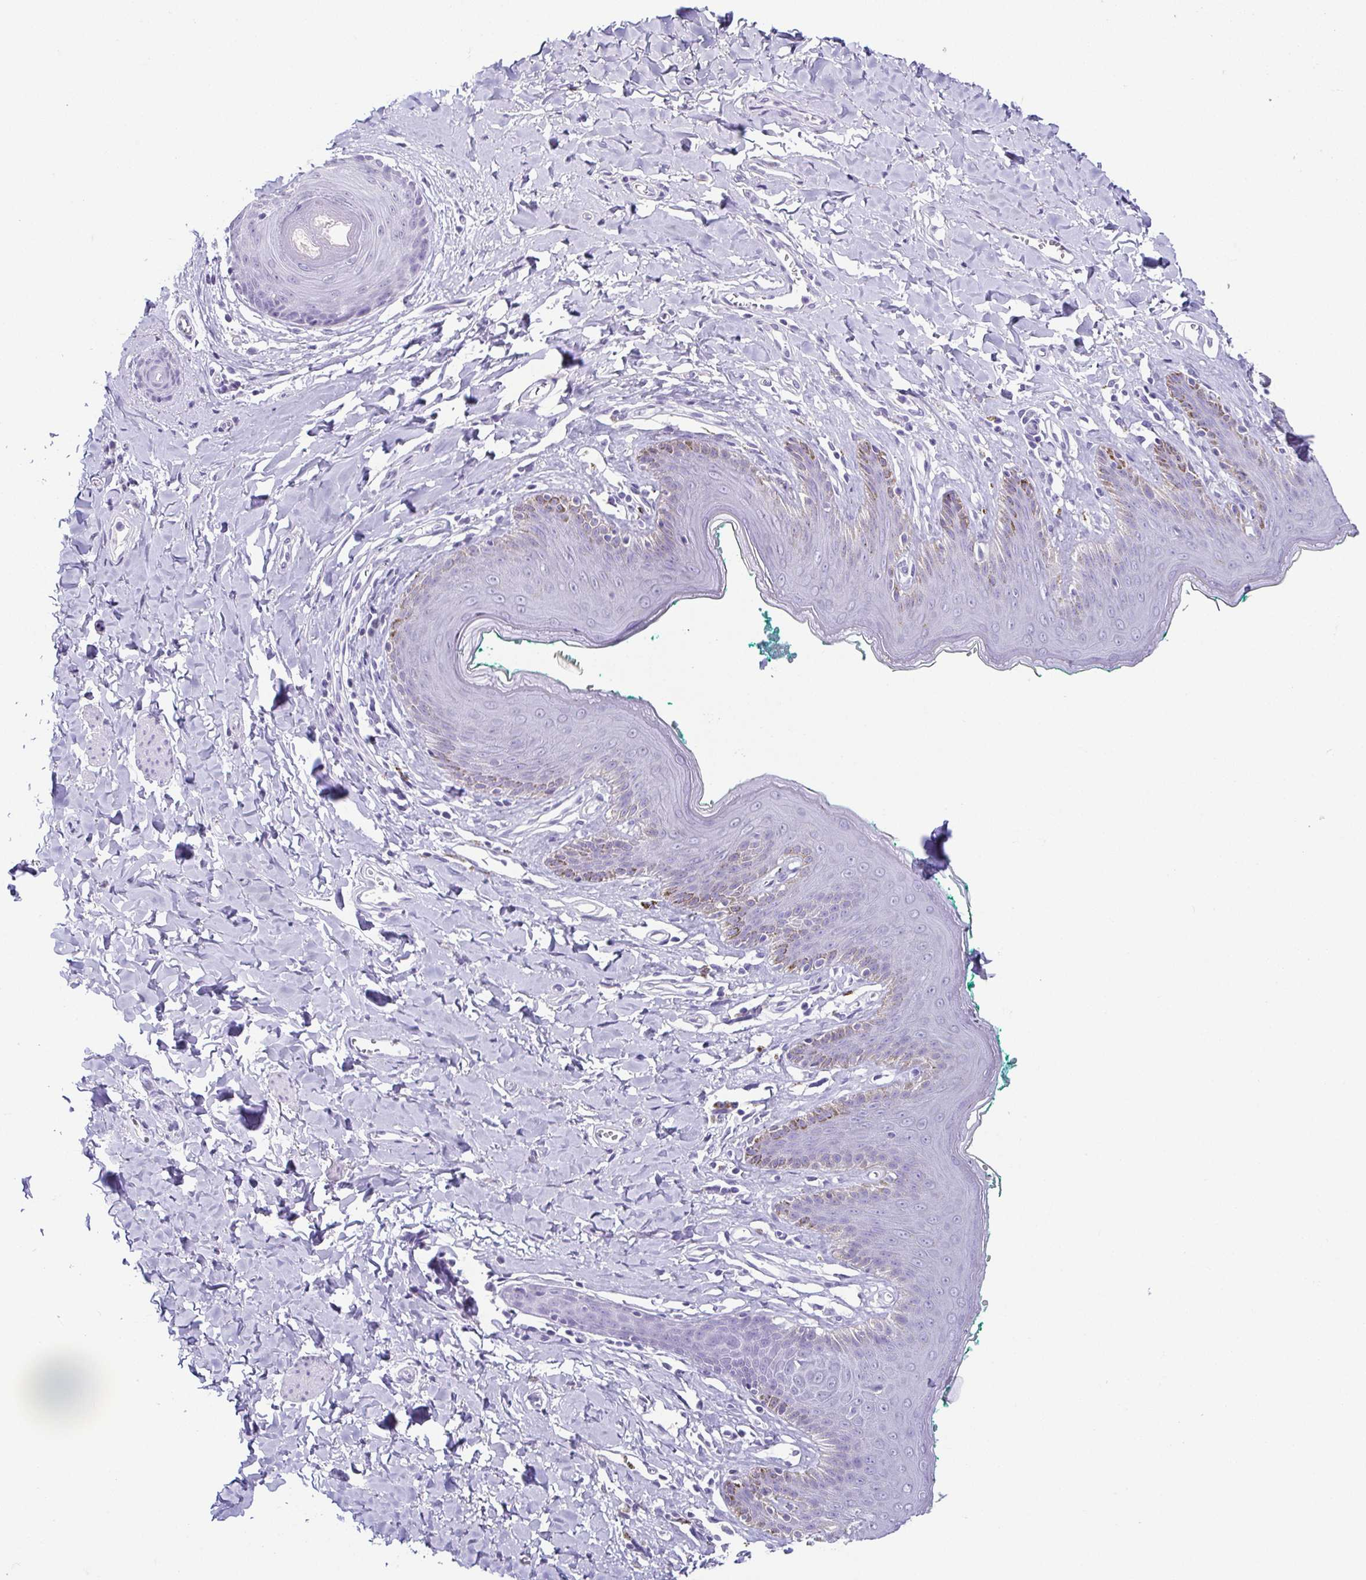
{"staining": {"intensity": "negative", "quantity": "none", "location": "none"}, "tissue": "skin", "cell_type": "Epidermal cells", "image_type": "normal", "snomed": [{"axis": "morphology", "description": "Normal tissue, NOS"}, {"axis": "topography", "description": "Vulva"}, {"axis": "topography", "description": "Peripheral nerve tissue"}], "caption": "Epidermal cells show no significant protein staining in normal skin.", "gene": "ESX1", "patient": {"sex": "female", "age": 66}}